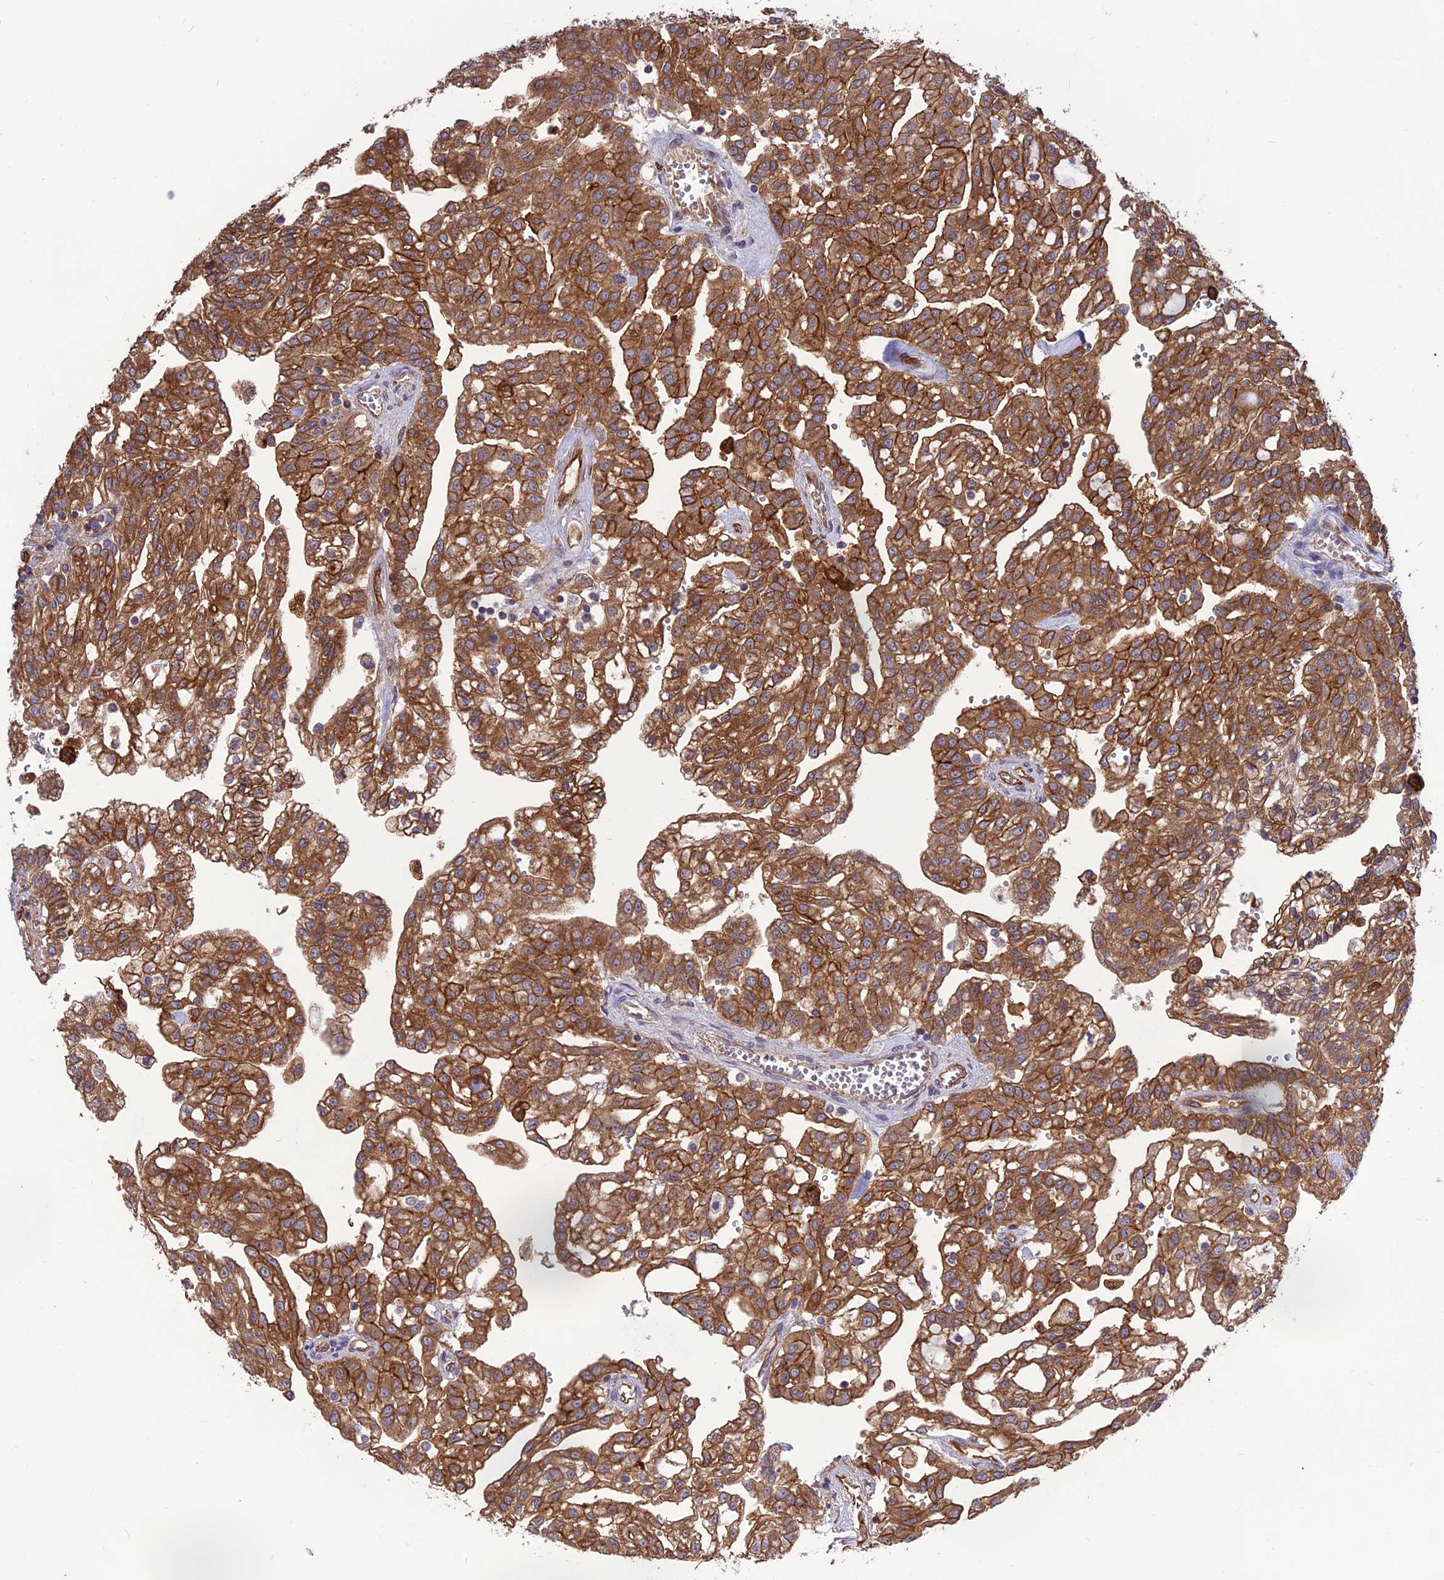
{"staining": {"intensity": "strong", "quantity": ">75%", "location": "cytoplasmic/membranous"}, "tissue": "renal cancer", "cell_type": "Tumor cells", "image_type": "cancer", "snomed": [{"axis": "morphology", "description": "Adenocarcinoma, NOS"}, {"axis": "topography", "description": "Kidney"}], "caption": "There is high levels of strong cytoplasmic/membranous staining in tumor cells of renal cancer, as demonstrated by immunohistochemical staining (brown color).", "gene": "CRTAP", "patient": {"sex": "male", "age": 63}}